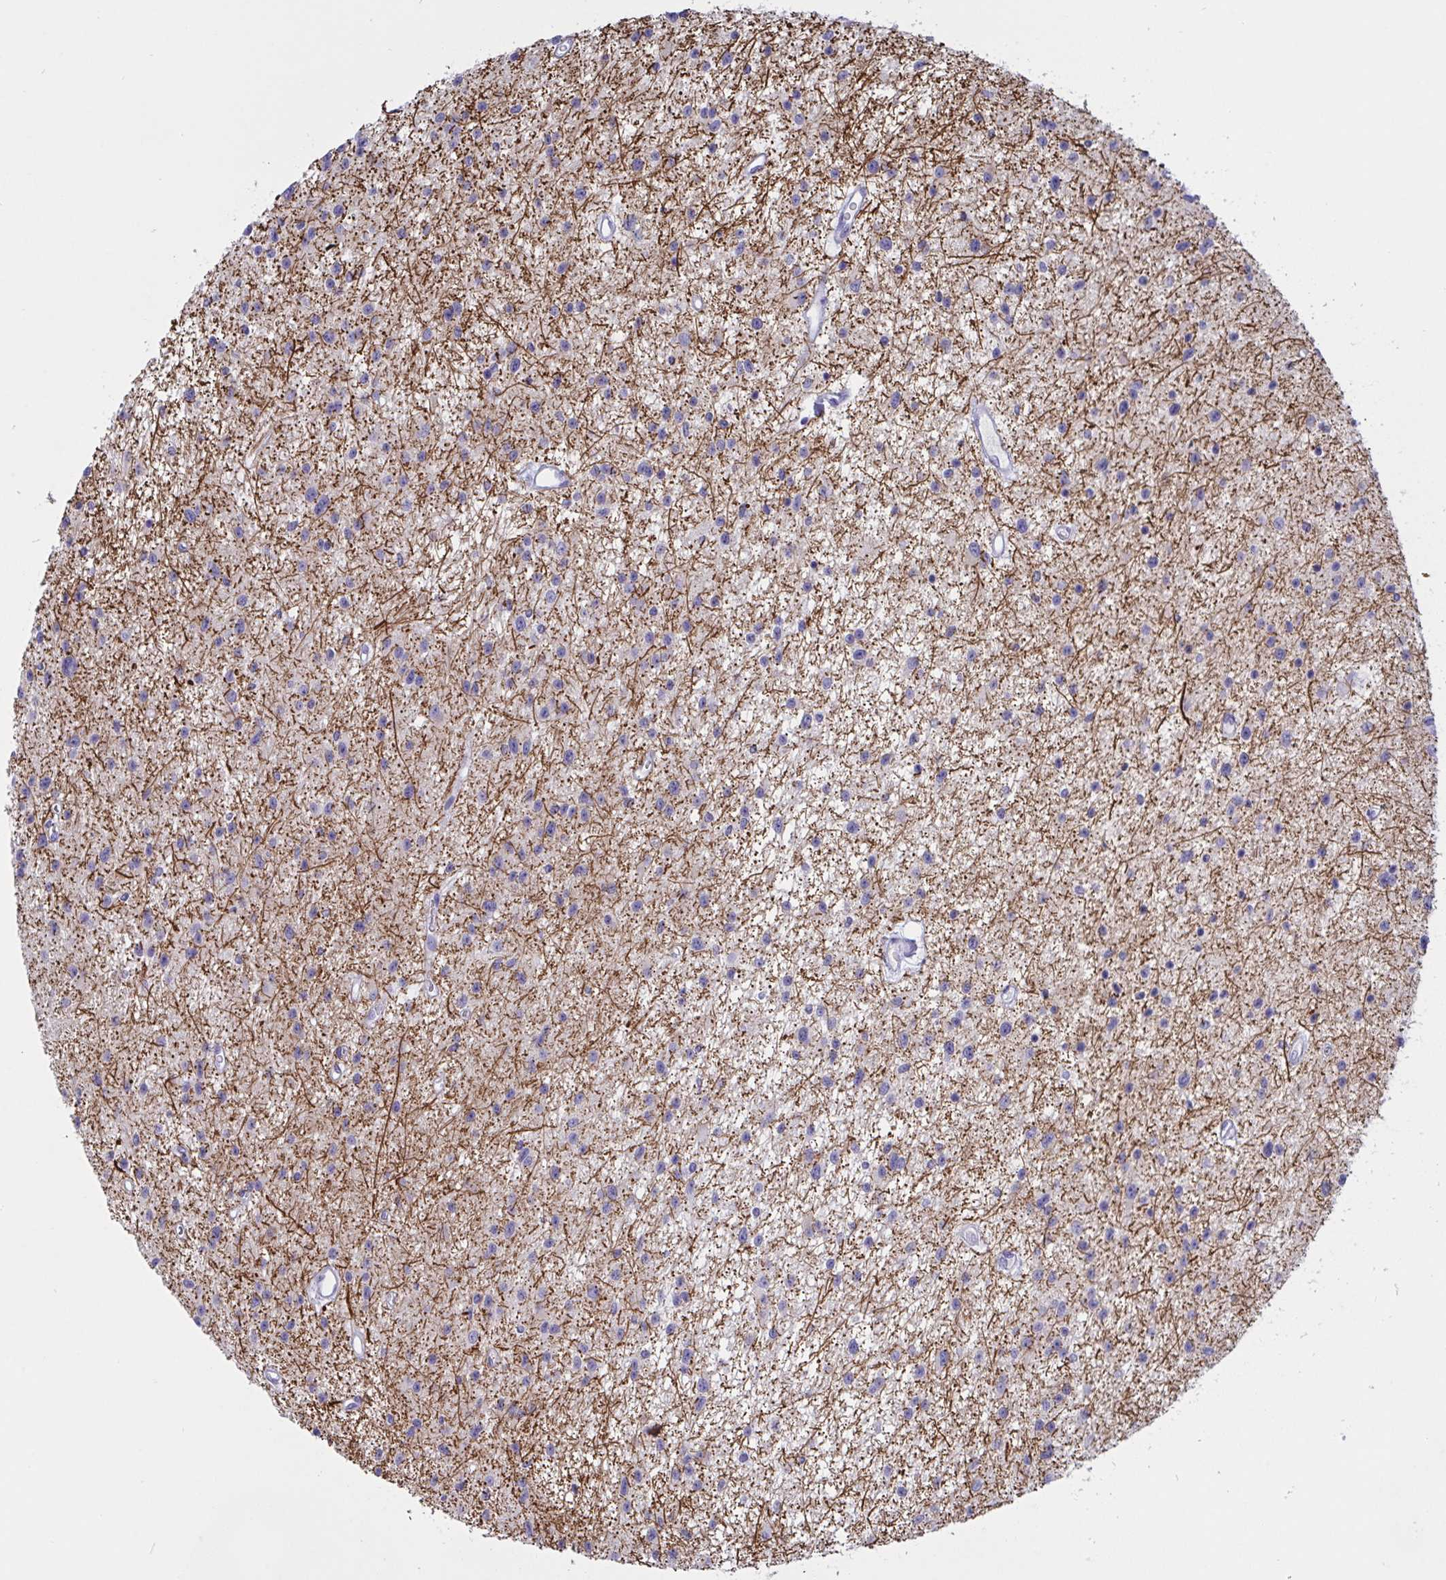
{"staining": {"intensity": "negative", "quantity": "none", "location": "none"}, "tissue": "glioma", "cell_type": "Tumor cells", "image_type": "cancer", "snomed": [{"axis": "morphology", "description": "Glioma, malignant, Low grade"}, {"axis": "topography", "description": "Brain"}], "caption": "Immunohistochemistry (IHC) histopathology image of glioma stained for a protein (brown), which demonstrates no positivity in tumor cells.", "gene": "OXLD1", "patient": {"sex": "male", "age": 43}}